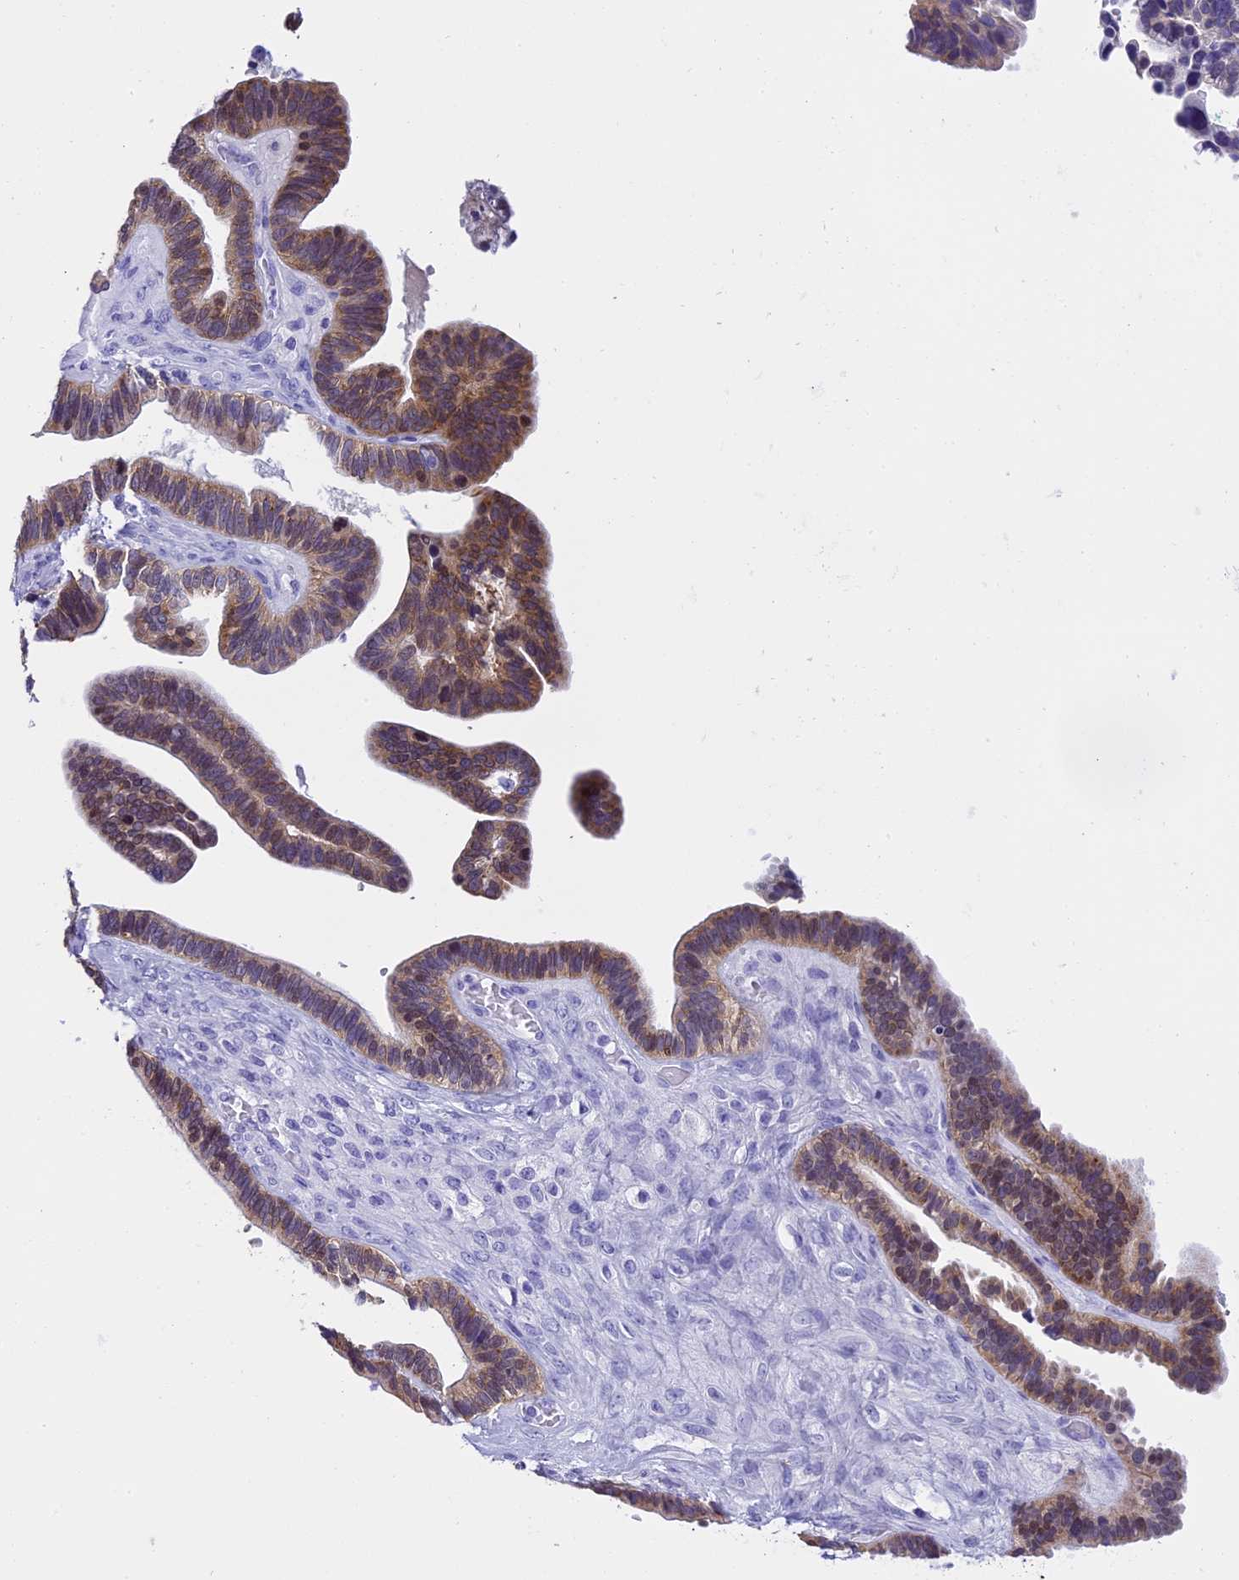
{"staining": {"intensity": "strong", "quantity": ">75%", "location": "cytoplasmic/membranous"}, "tissue": "ovarian cancer", "cell_type": "Tumor cells", "image_type": "cancer", "snomed": [{"axis": "morphology", "description": "Cystadenocarcinoma, serous, NOS"}, {"axis": "topography", "description": "Ovary"}], "caption": "Ovarian serous cystadenocarcinoma stained with a protein marker demonstrates strong staining in tumor cells.", "gene": "KCTD14", "patient": {"sex": "female", "age": 56}}